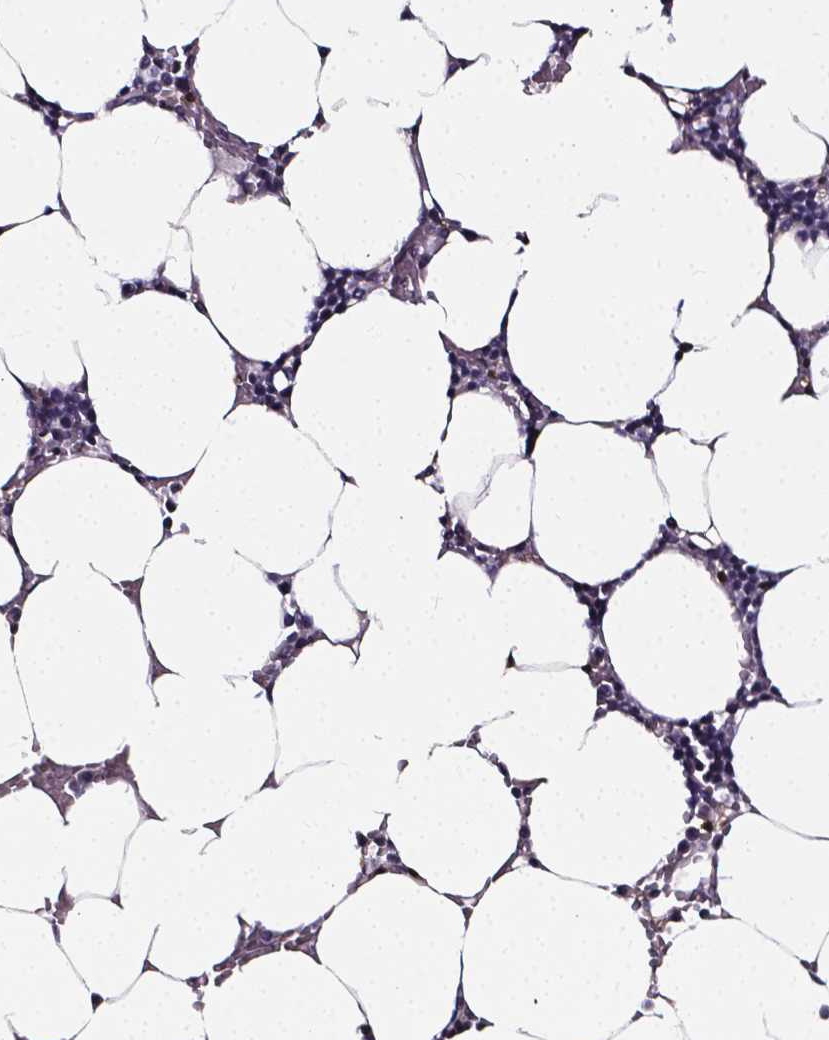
{"staining": {"intensity": "moderate", "quantity": "<25%", "location": "cytoplasmic/membranous"}, "tissue": "bone marrow", "cell_type": "Hematopoietic cells", "image_type": "normal", "snomed": [{"axis": "morphology", "description": "Normal tissue, NOS"}, {"axis": "topography", "description": "Bone marrow"}], "caption": "Moderate cytoplasmic/membranous protein positivity is present in approximately <25% of hematopoietic cells in bone marrow.", "gene": "THEMIS", "patient": {"sex": "female", "age": 52}}